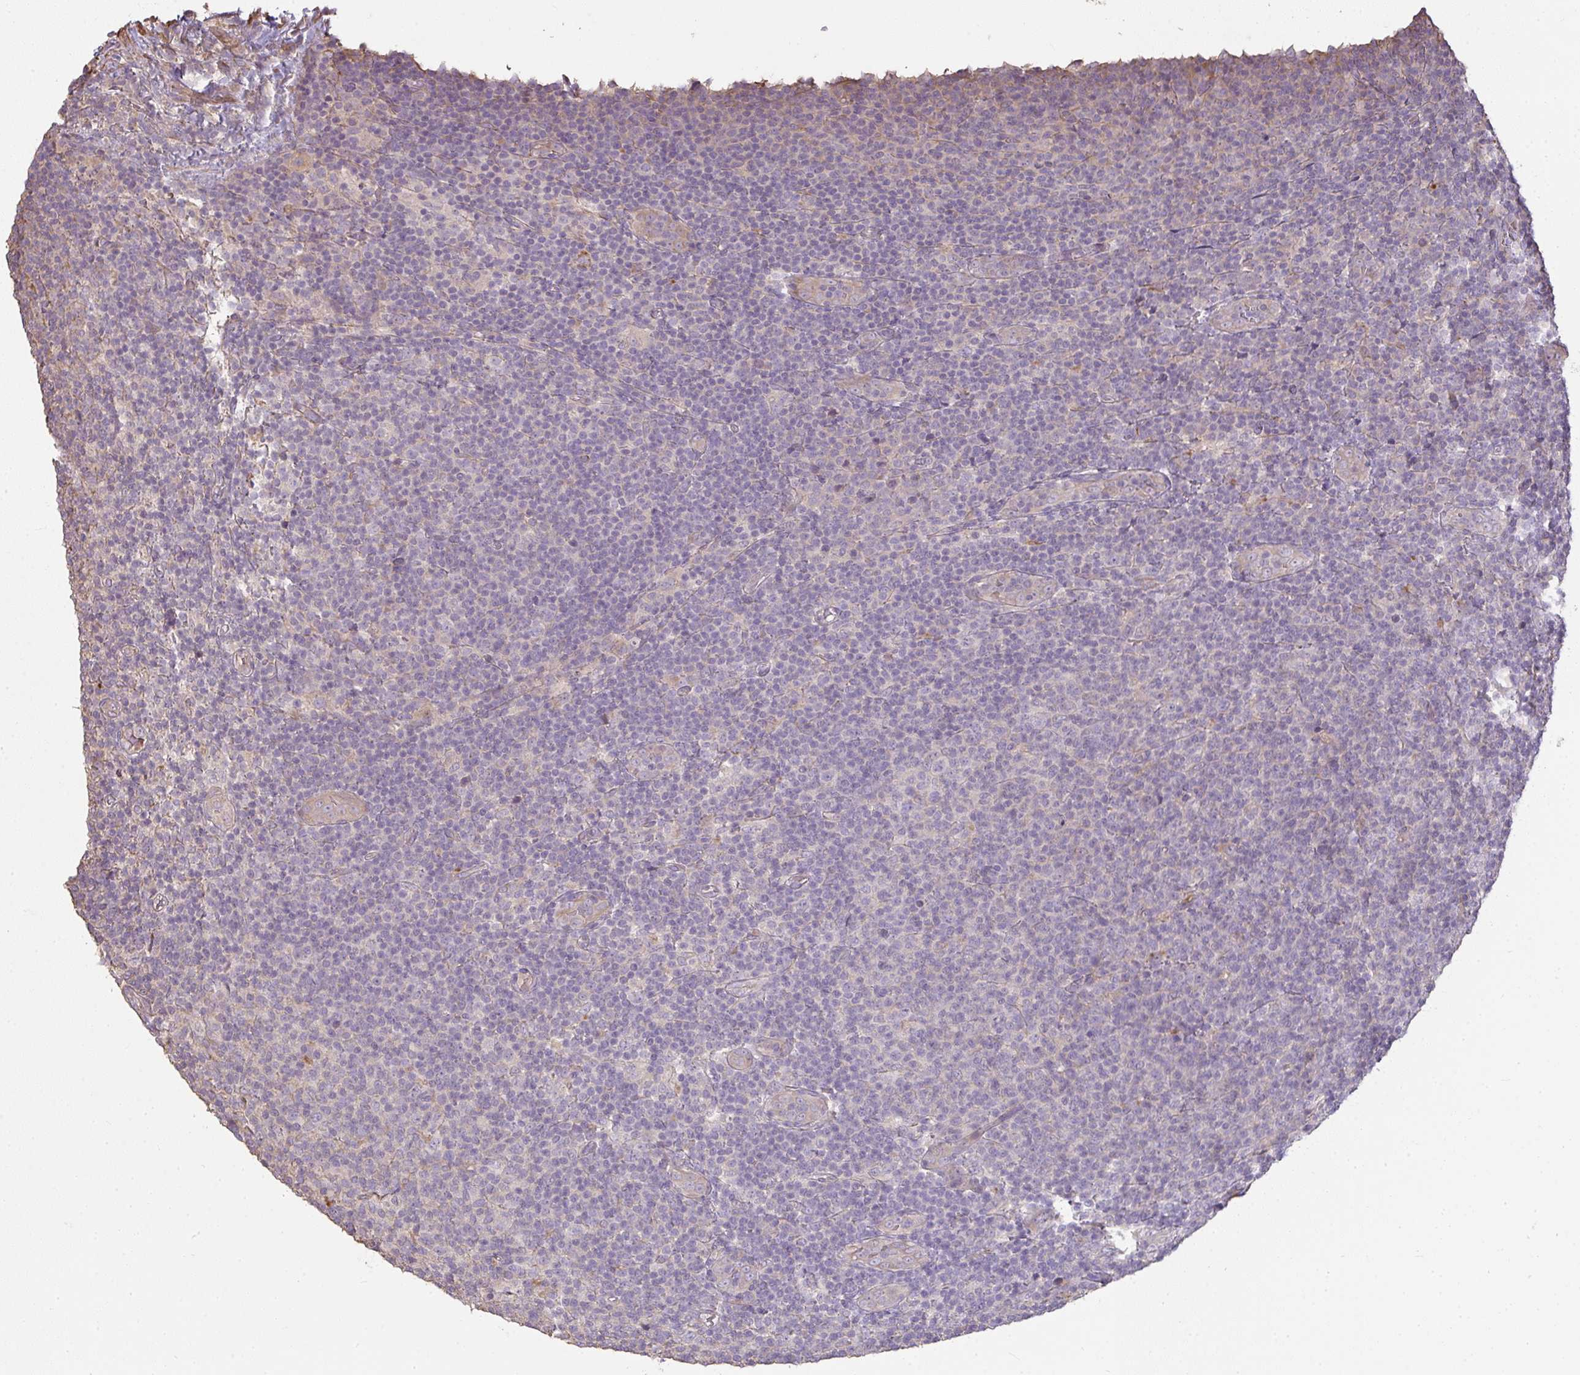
{"staining": {"intensity": "negative", "quantity": "none", "location": "none"}, "tissue": "lymphoma", "cell_type": "Tumor cells", "image_type": "cancer", "snomed": [{"axis": "morphology", "description": "Malignant lymphoma, non-Hodgkin's type, Low grade"}, {"axis": "topography", "description": "Lymph node"}], "caption": "Protein analysis of lymphoma reveals no significant positivity in tumor cells.", "gene": "BRINP3", "patient": {"sex": "male", "age": 66}}